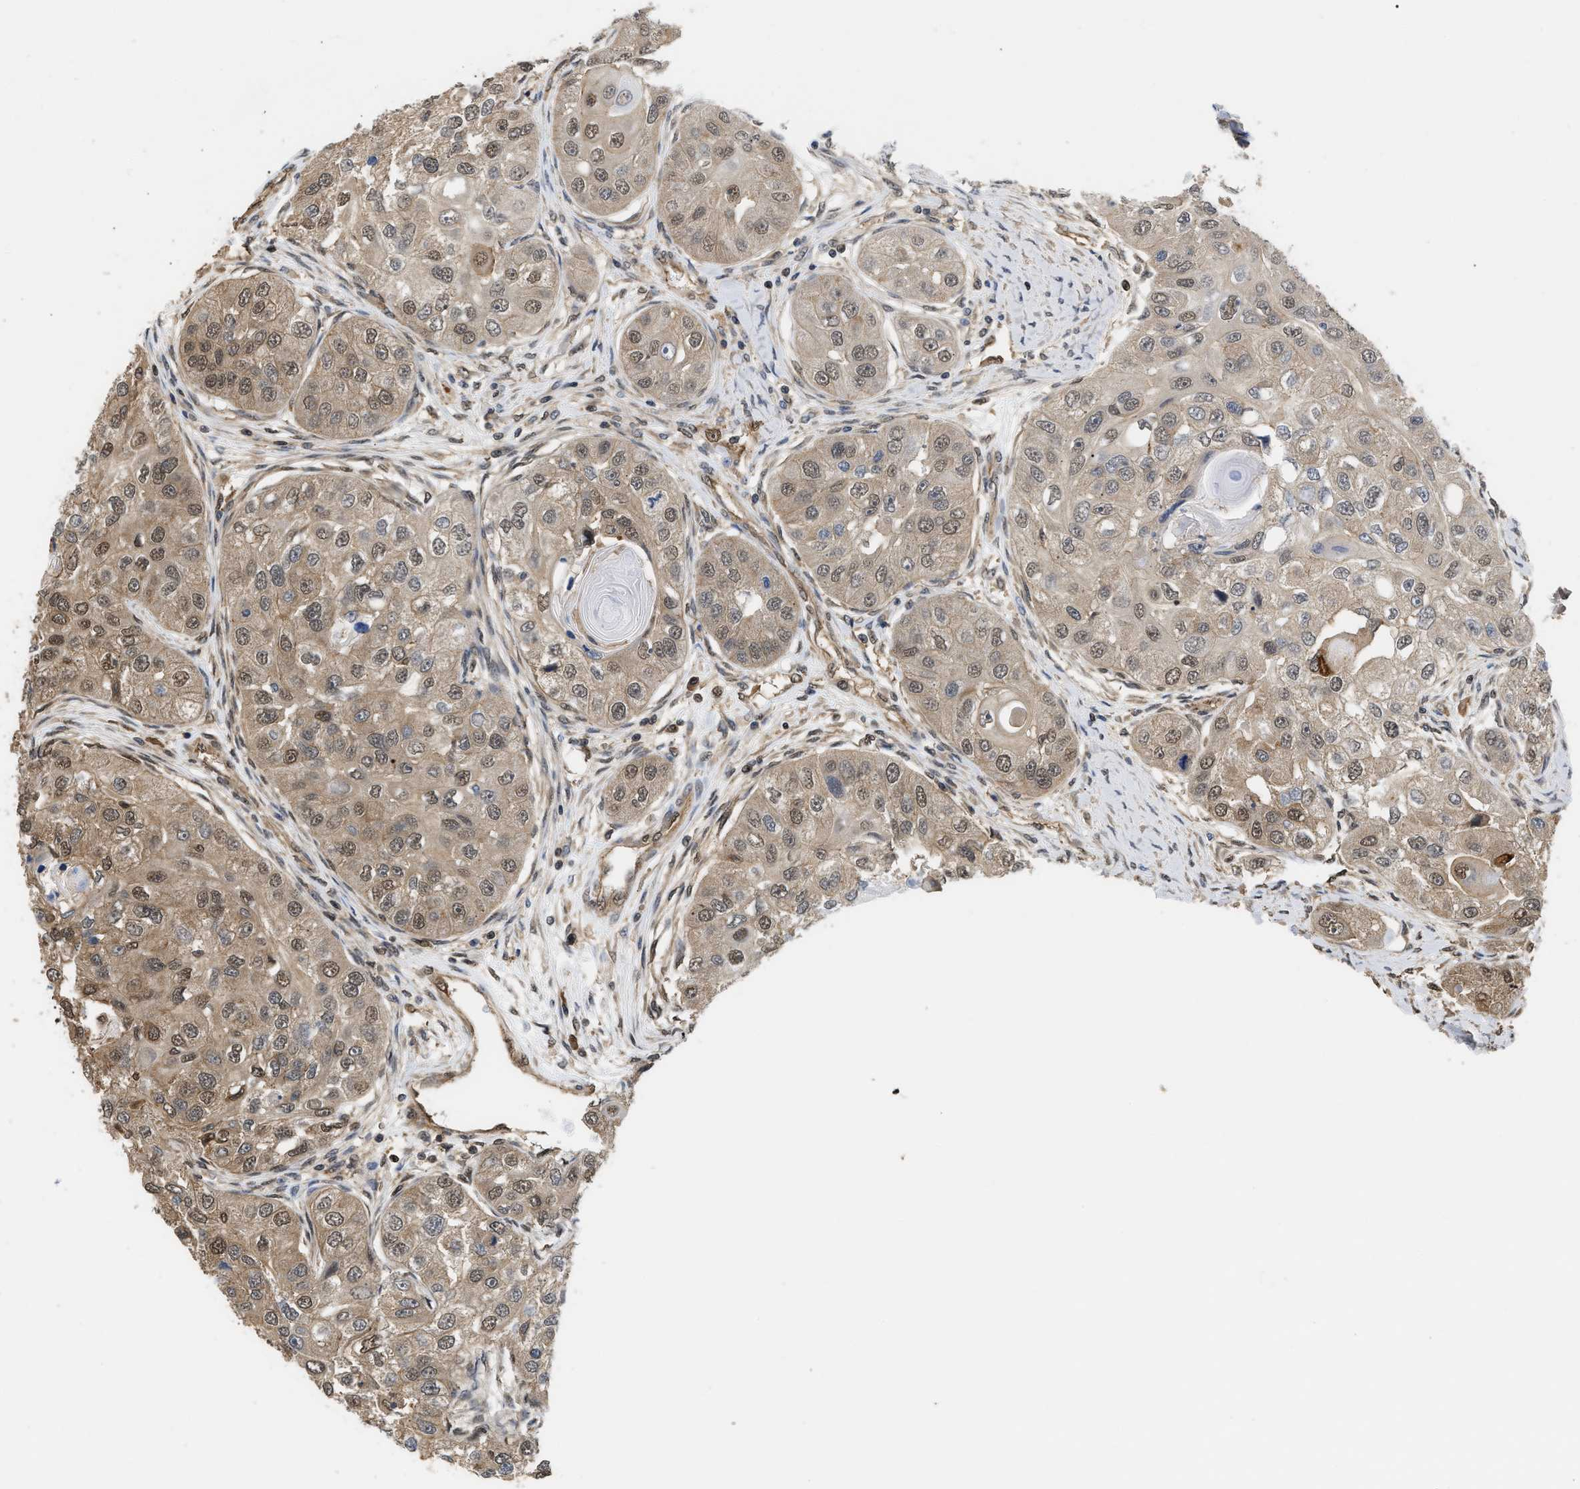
{"staining": {"intensity": "weak", "quantity": ">75%", "location": "cytoplasmic/membranous,nuclear"}, "tissue": "head and neck cancer", "cell_type": "Tumor cells", "image_type": "cancer", "snomed": [{"axis": "morphology", "description": "Normal tissue, NOS"}, {"axis": "morphology", "description": "Squamous cell carcinoma, NOS"}, {"axis": "topography", "description": "Skeletal muscle"}, {"axis": "topography", "description": "Head-Neck"}], "caption": "Immunohistochemical staining of squamous cell carcinoma (head and neck) exhibits weak cytoplasmic/membranous and nuclear protein expression in approximately >75% of tumor cells. The protein is stained brown, and the nuclei are stained in blue (DAB IHC with brightfield microscopy, high magnification).", "gene": "SCAI", "patient": {"sex": "male", "age": 51}}